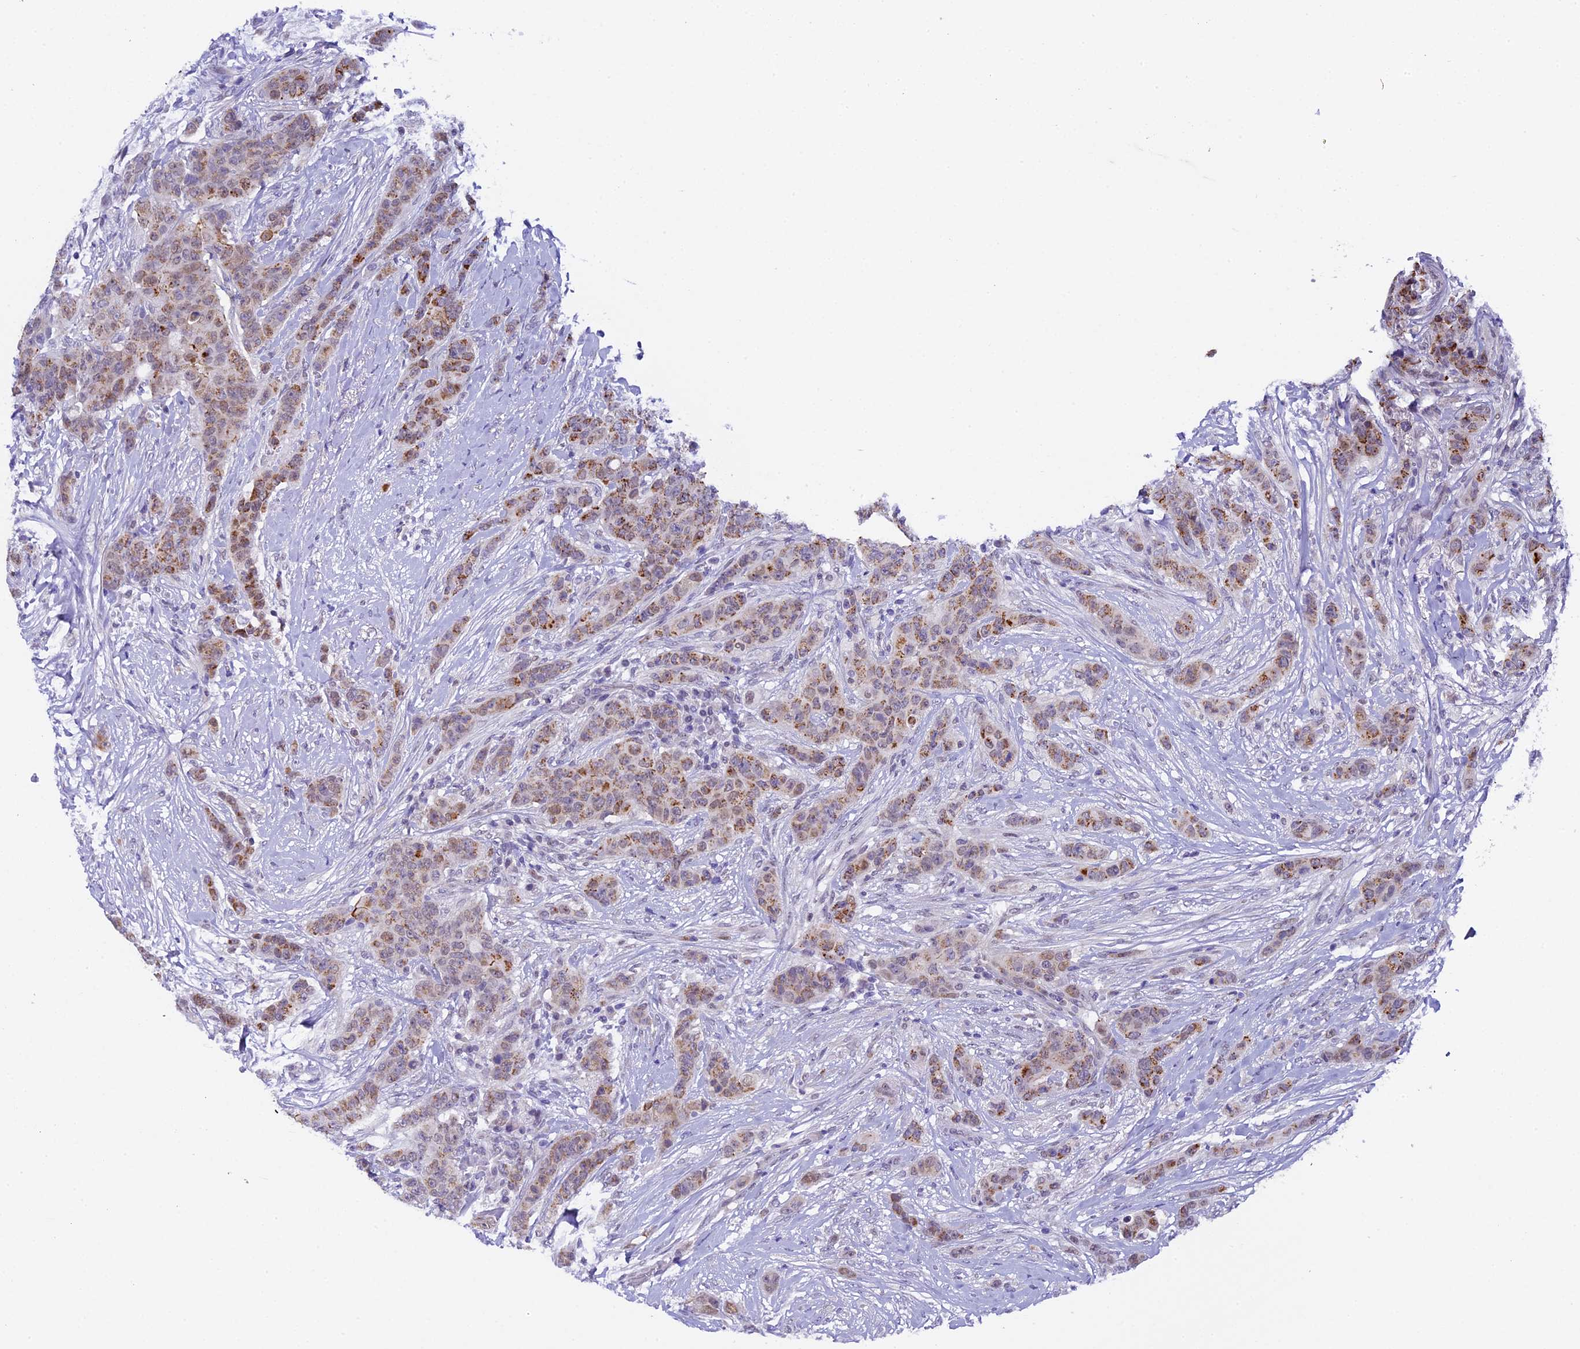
{"staining": {"intensity": "moderate", "quantity": ">75%", "location": "cytoplasmic/membranous"}, "tissue": "breast cancer", "cell_type": "Tumor cells", "image_type": "cancer", "snomed": [{"axis": "morphology", "description": "Duct carcinoma"}, {"axis": "topography", "description": "Breast"}], "caption": "Breast cancer (invasive ductal carcinoma) was stained to show a protein in brown. There is medium levels of moderate cytoplasmic/membranous expression in approximately >75% of tumor cells. (IHC, brightfield microscopy, high magnification).", "gene": "OSGEP", "patient": {"sex": "female", "age": 40}}